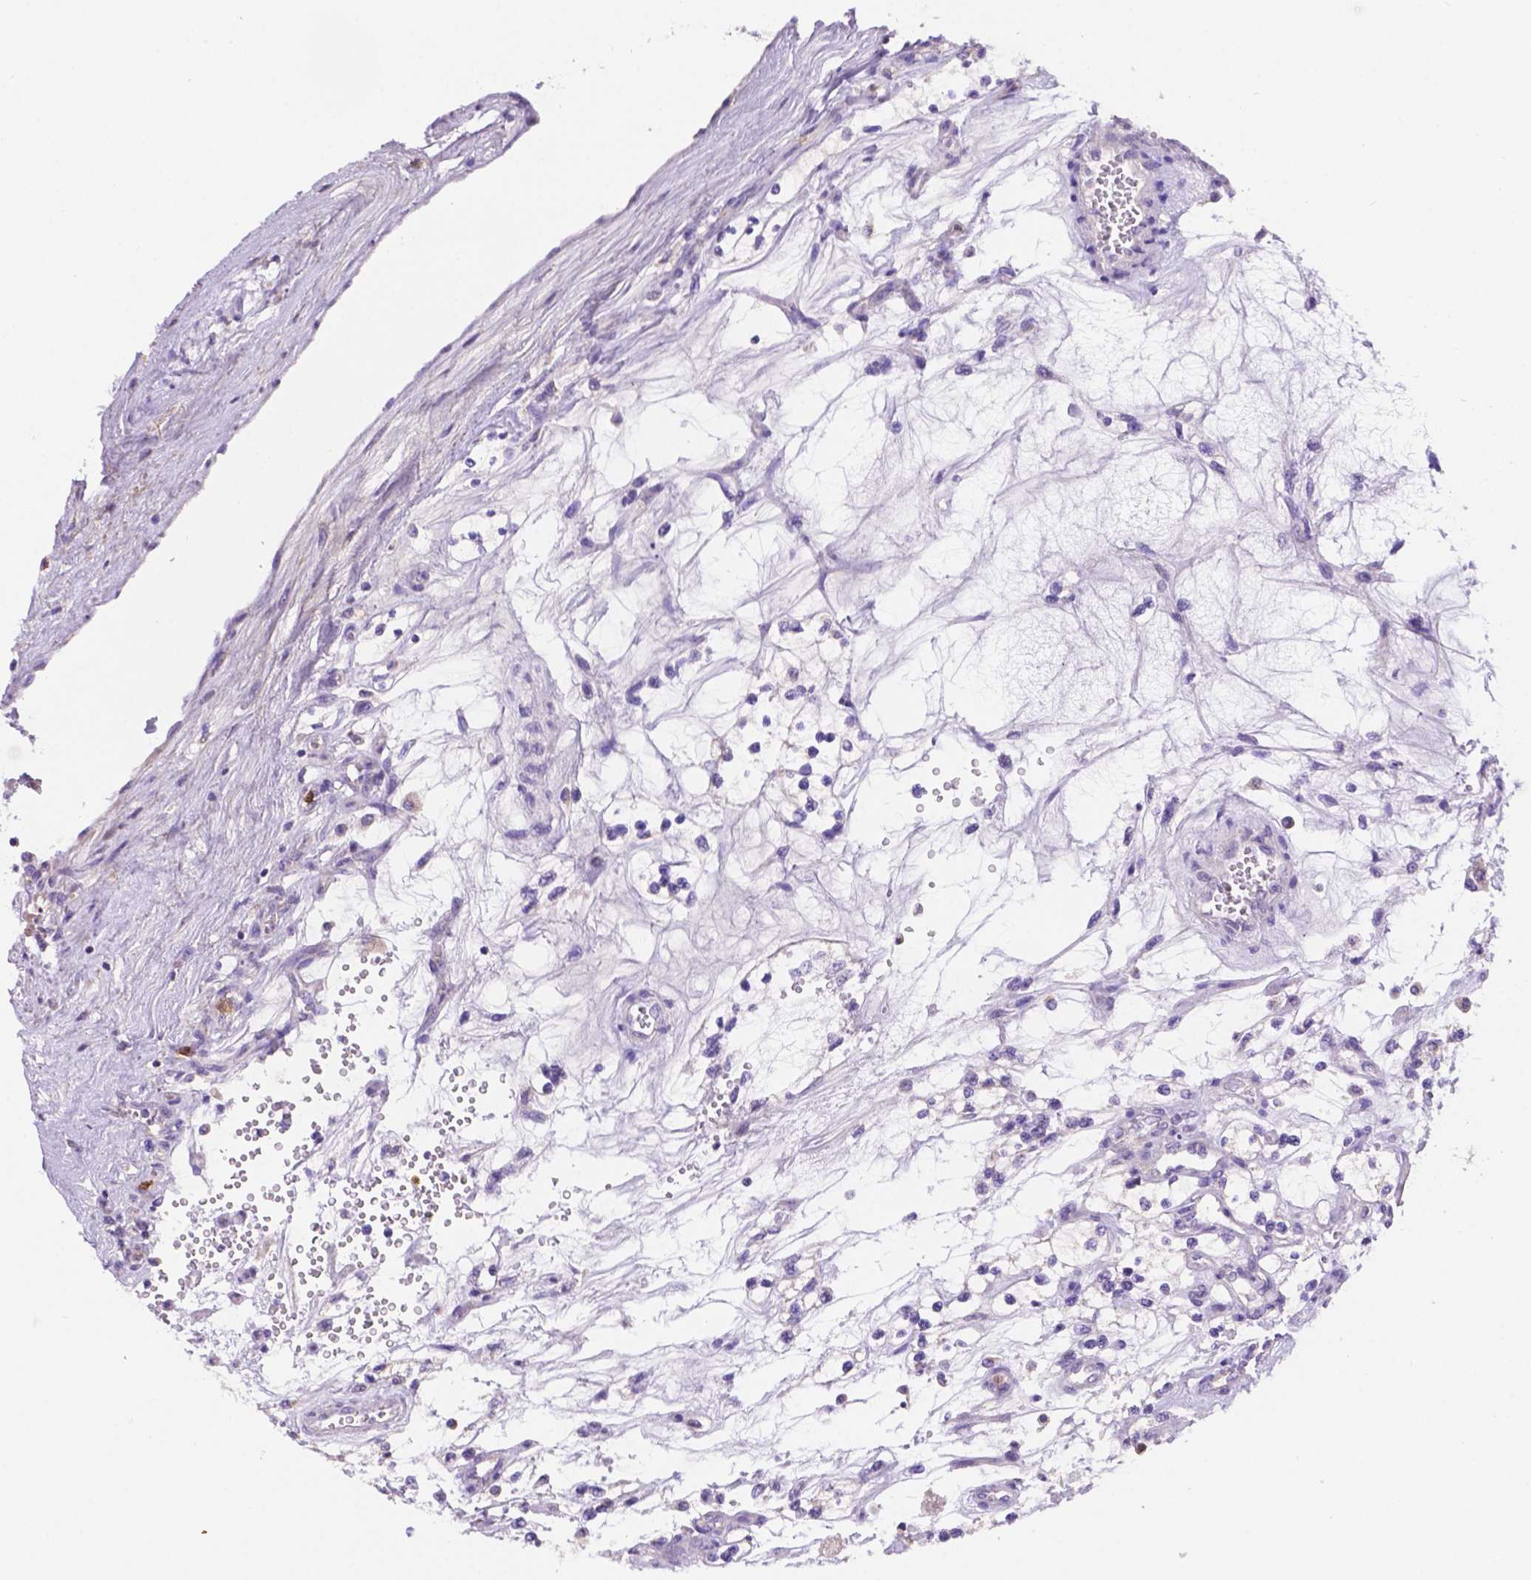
{"staining": {"intensity": "negative", "quantity": "none", "location": "none"}, "tissue": "renal cancer", "cell_type": "Tumor cells", "image_type": "cancer", "snomed": [{"axis": "morphology", "description": "Adenocarcinoma, NOS"}, {"axis": "topography", "description": "Kidney"}], "caption": "IHC micrograph of human renal cancer stained for a protein (brown), which reveals no expression in tumor cells.", "gene": "NXPE2", "patient": {"sex": "female", "age": 69}}